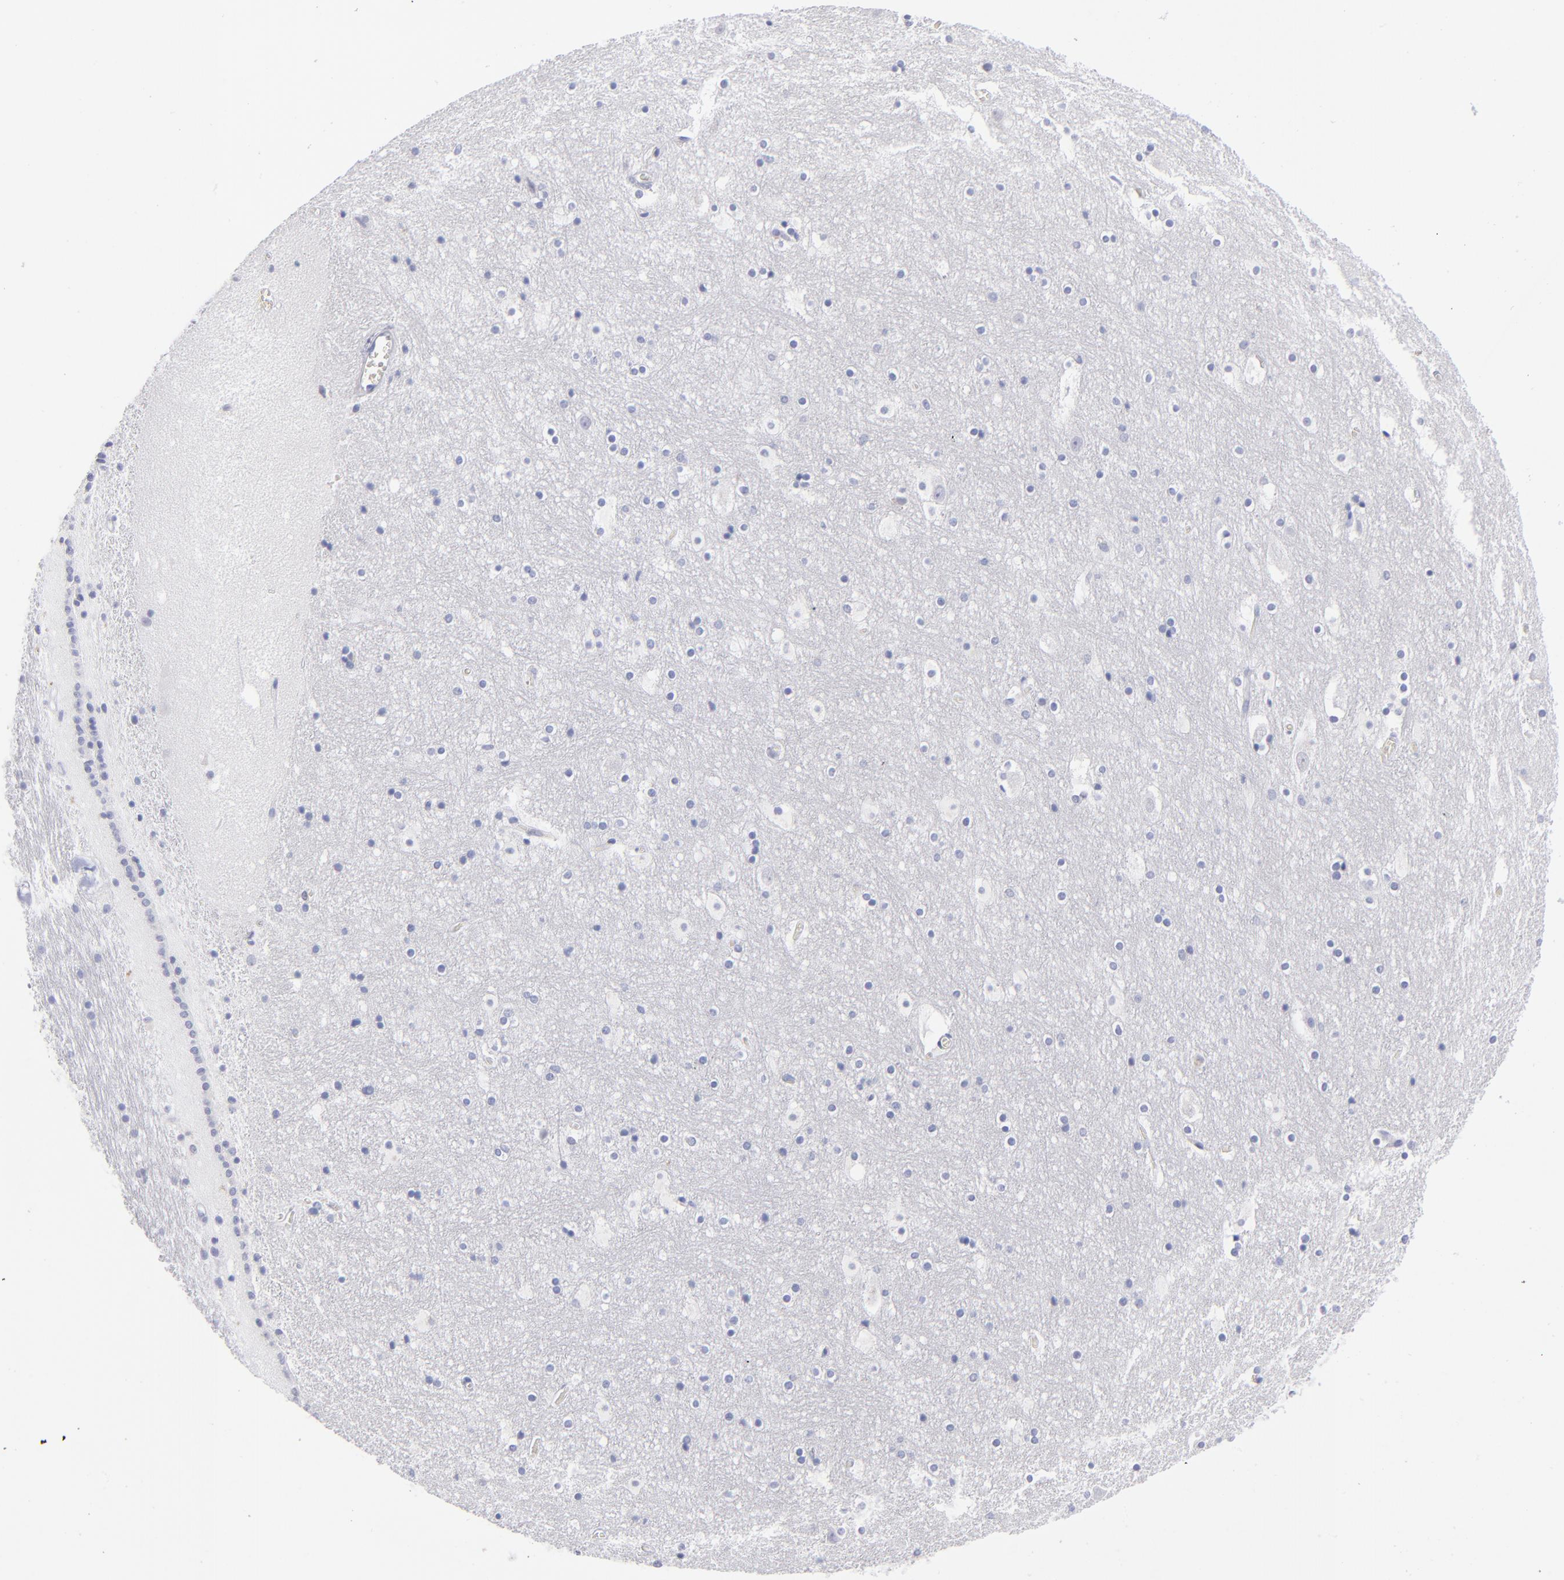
{"staining": {"intensity": "negative", "quantity": "none", "location": "none"}, "tissue": "hippocampus", "cell_type": "Glial cells", "image_type": "normal", "snomed": [{"axis": "morphology", "description": "Normal tissue, NOS"}, {"axis": "topography", "description": "Hippocampus"}], "caption": "The micrograph exhibits no significant staining in glial cells of hippocampus. Brightfield microscopy of immunohistochemistry (IHC) stained with DAB (brown) and hematoxylin (blue), captured at high magnification.", "gene": "MTHFD2", "patient": {"sex": "male", "age": 45}}